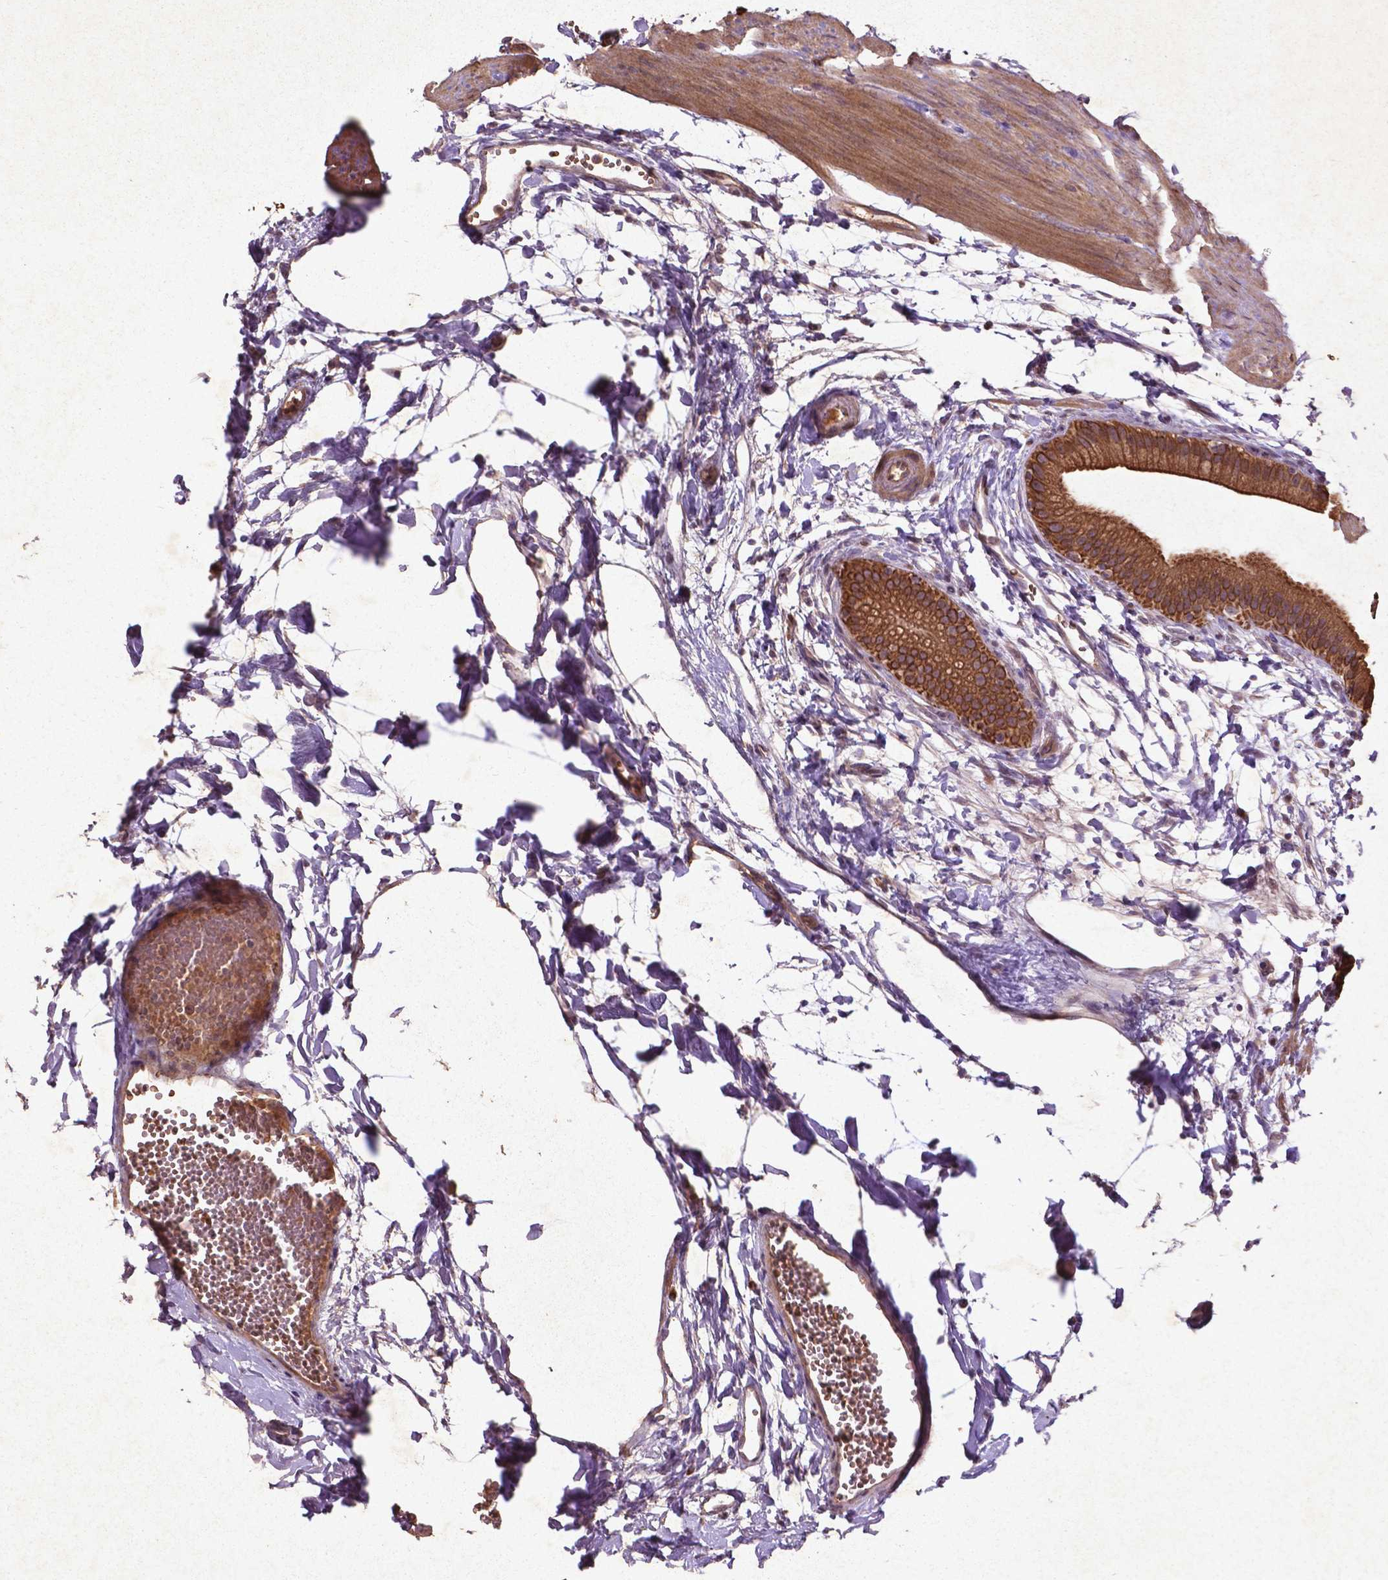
{"staining": {"intensity": "strong", "quantity": ">75%", "location": "cytoplasmic/membranous"}, "tissue": "gallbladder", "cell_type": "Glandular cells", "image_type": "normal", "snomed": [{"axis": "morphology", "description": "Normal tissue, NOS"}, {"axis": "topography", "description": "Gallbladder"}], "caption": "Immunohistochemistry (IHC) (DAB (3,3'-diaminobenzidine)) staining of normal human gallbladder exhibits strong cytoplasmic/membranous protein staining in about >75% of glandular cells. Nuclei are stained in blue.", "gene": "COQ2", "patient": {"sex": "female", "age": 63}}